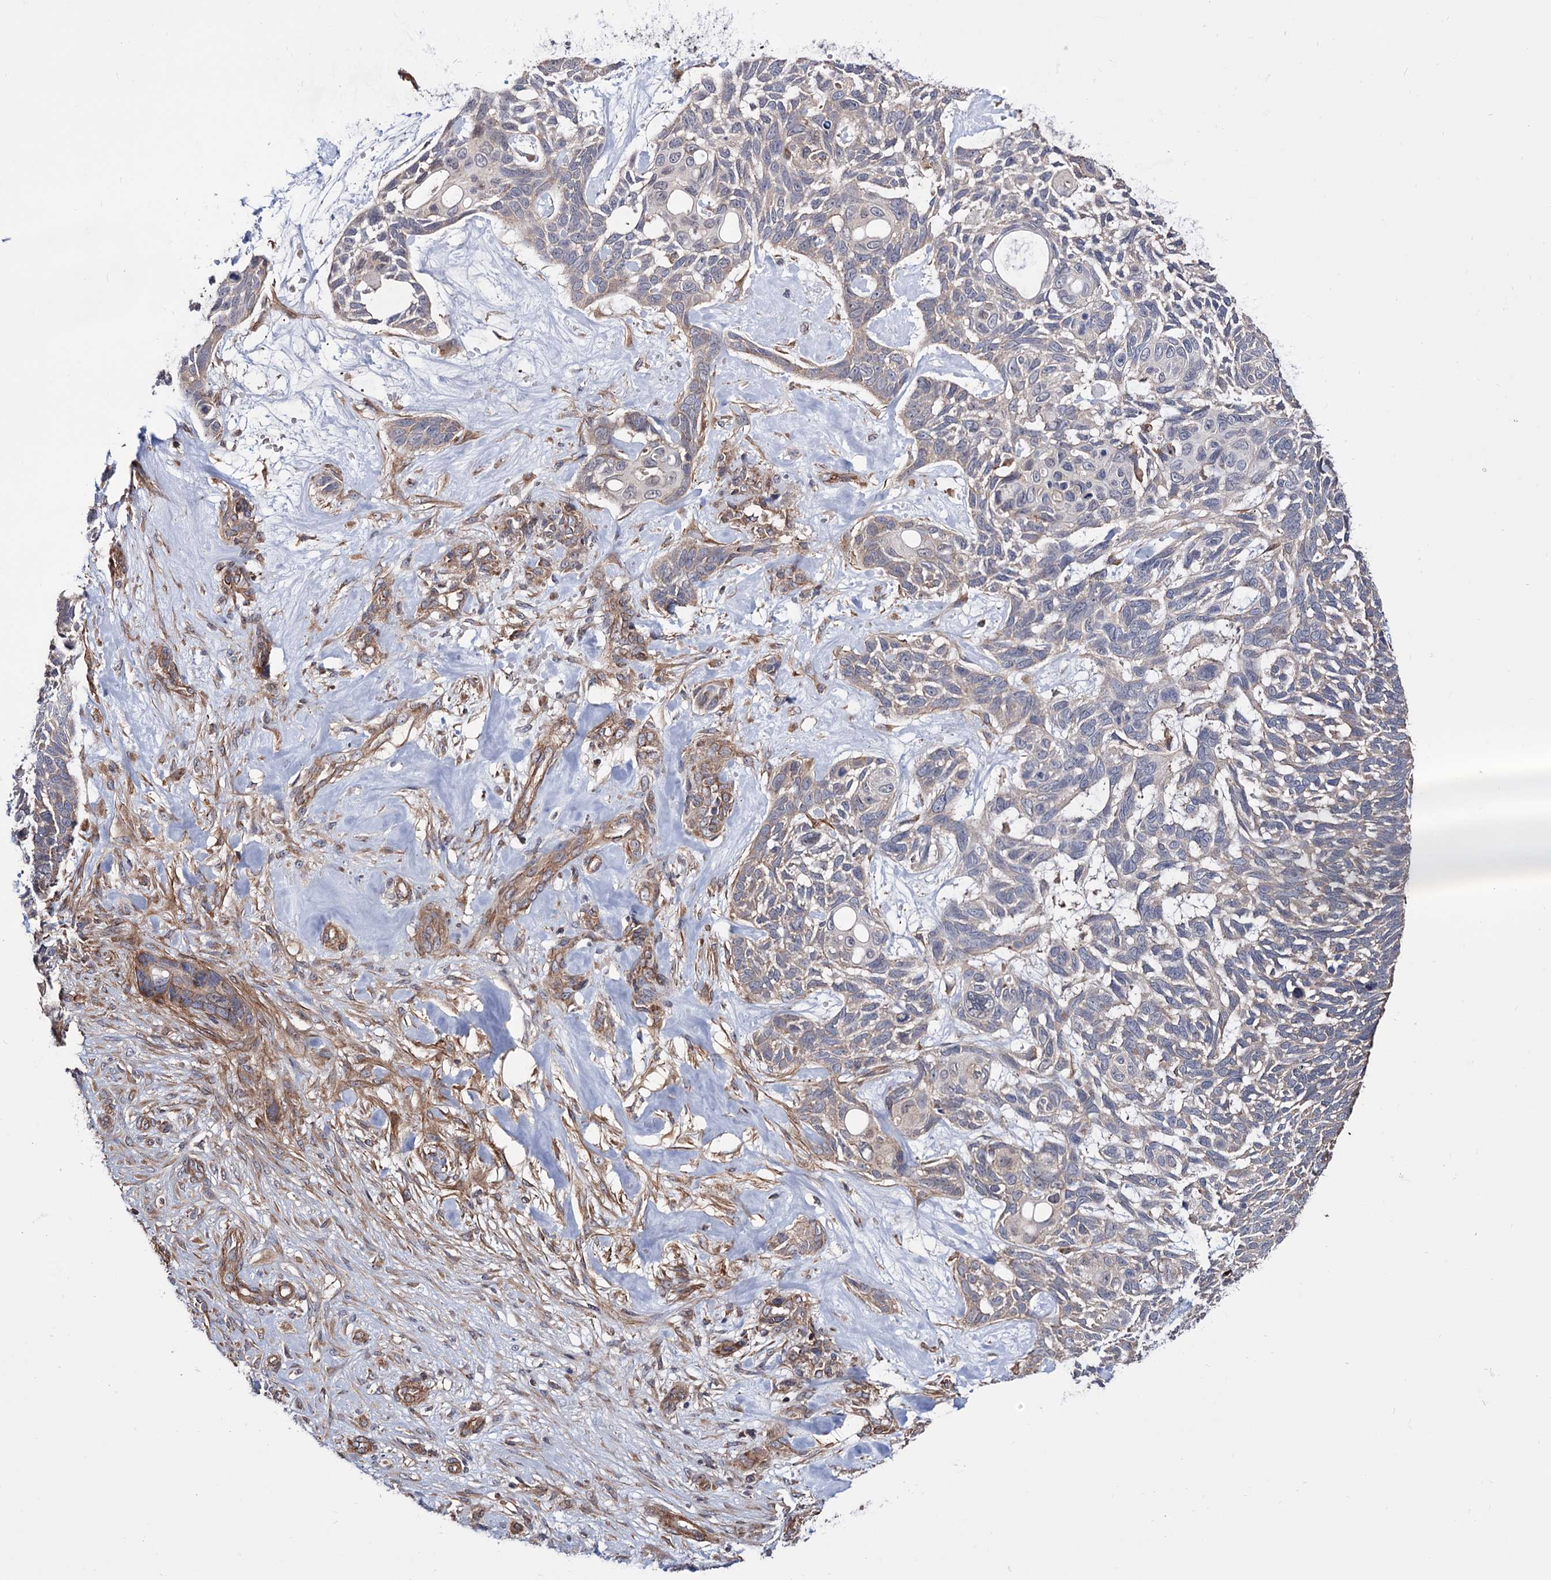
{"staining": {"intensity": "weak", "quantity": "<25%", "location": "cytoplasmic/membranous"}, "tissue": "skin cancer", "cell_type": "Tumor cells", "image_type": "cancer", "snomed": [{"axis": "morphology", "description": "Basal cell carcinoma"}, {"axis": "topography", "description": "Skin"}], "caption": "The IHC image has no significant expression in tumor cells of skin cancer (basal cell carcinoma) tissue.", "gene": "FERMT2", "patient": {"sex": "male", "age": 88}}